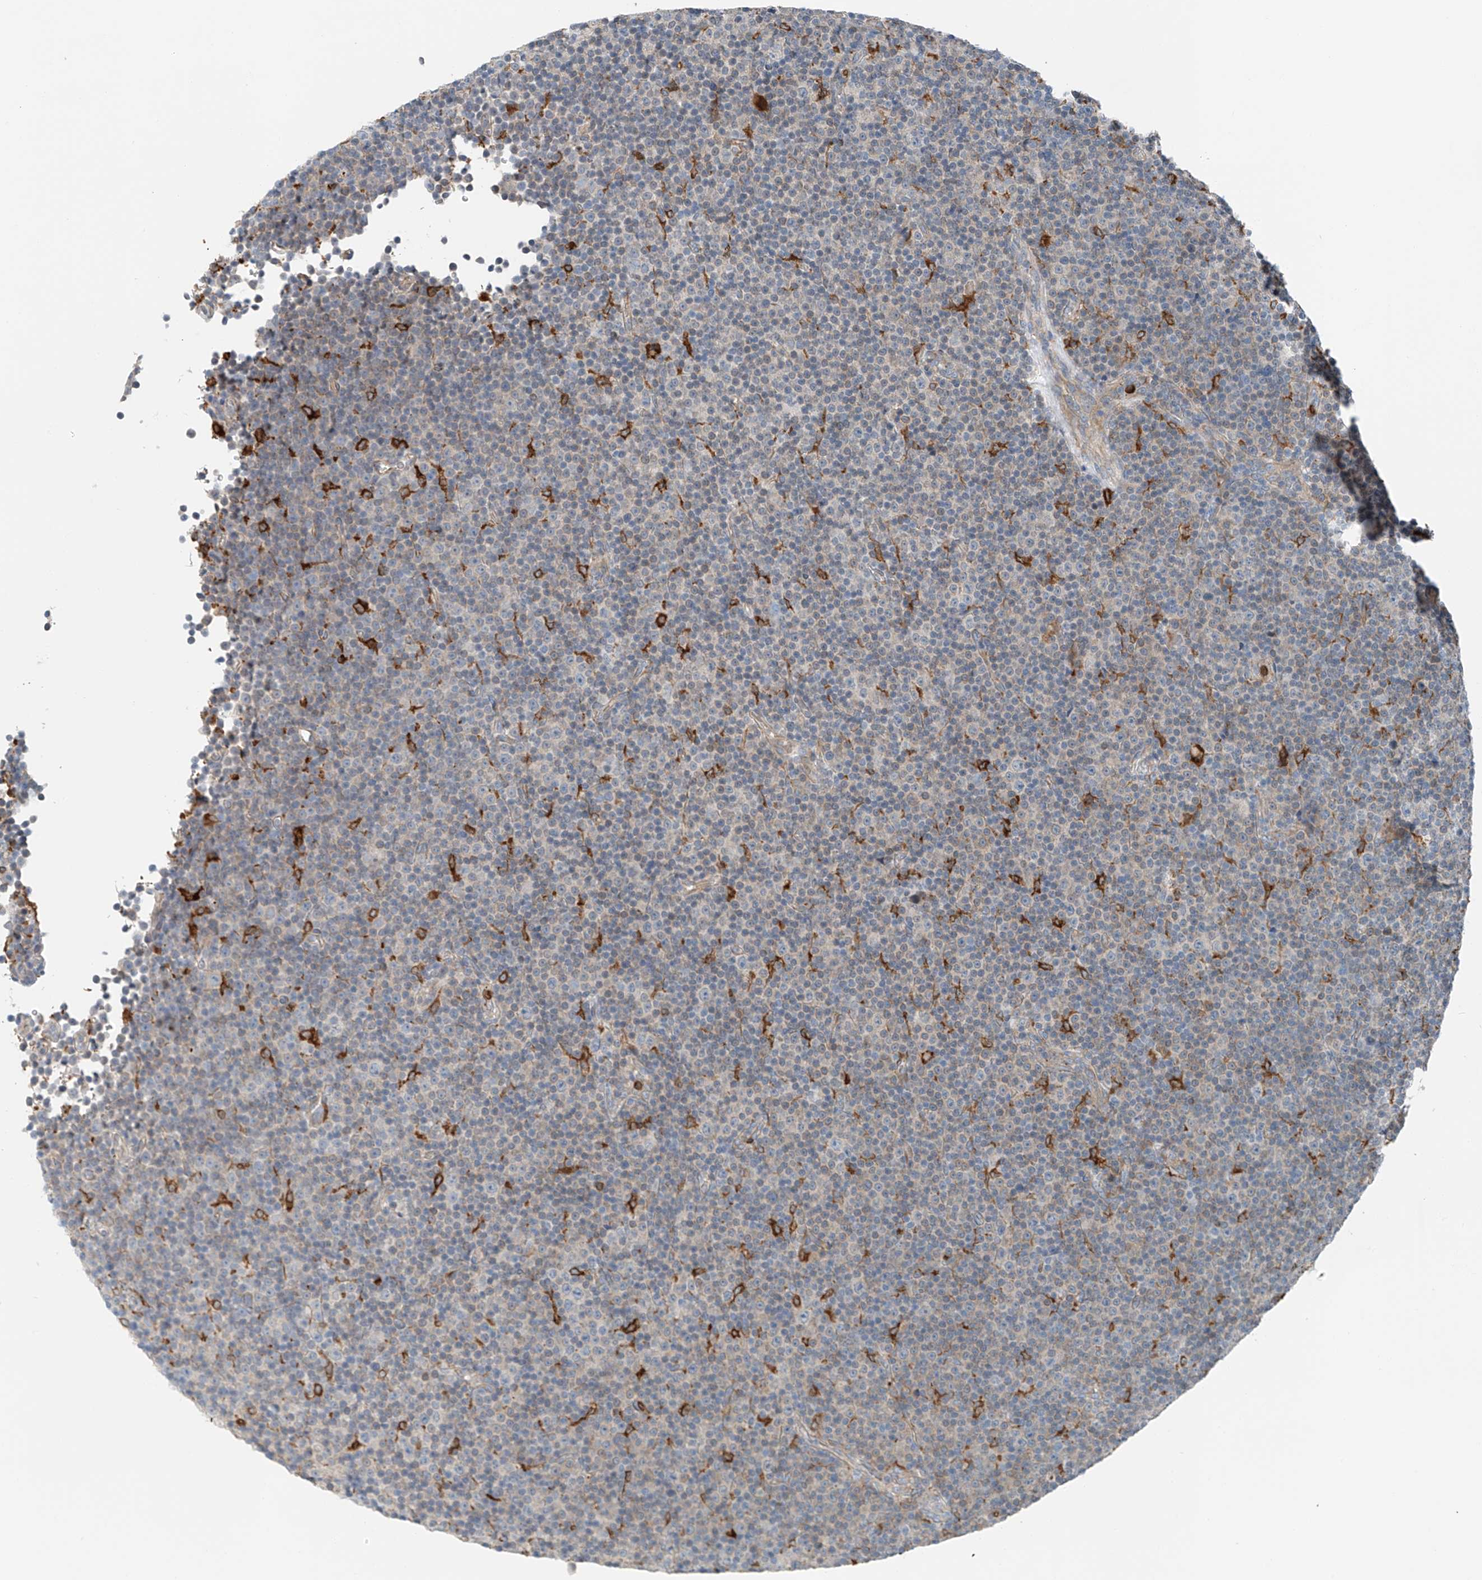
{"staining": {"intensity": "negative", "quantity": "none", "location": "none"}, "tissue": "lymphoma", "cell_type": "Tumor cells", "image_type": "cancer", "snomed": [{"axis": "morphology", "description": "Malignant lymphoma, non-Hodgkin's type, Low grade"}, {"axis": "topography", "description": "Lymph node"}], "caption": "High power microscopy histopathology image of an IHC photomicrograph of lymphoma, revealing no significant positivity in tumor cells.", "gene": "TBXAS1", "patient": {"sex": "female", "age": 67}}